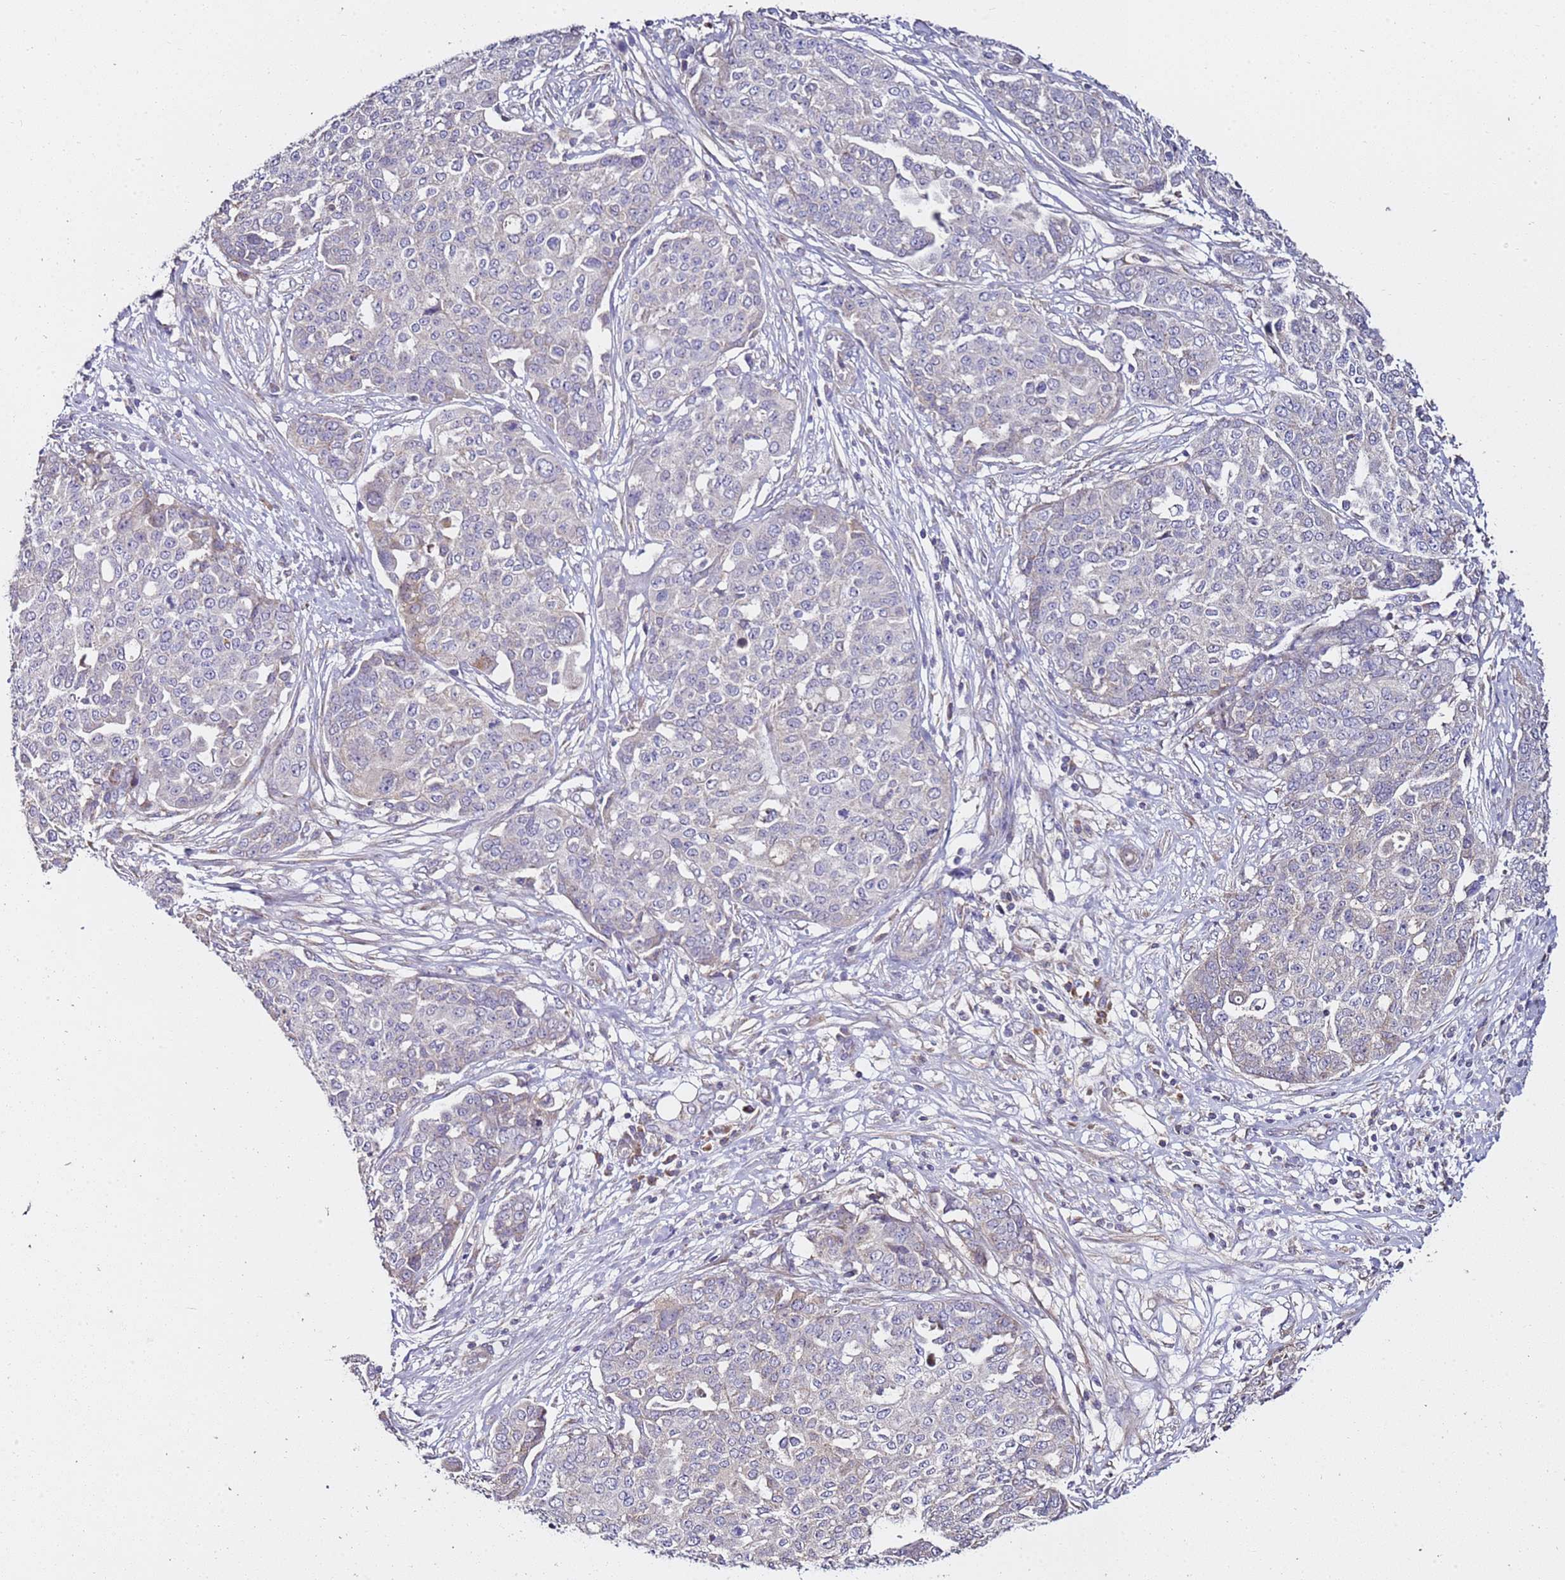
{"staining": {"intensity": "negative", "quantity": "none", "location": "none"}, "tissue": "ovarian cancer", "cell_type": "Tumor cells", "image_type": "cancer", "snomed": [{"axis": "morphology", "description": "Cystadenocarcinoma, serous, NOS"}, {"axis": "topography", "description": "Soft tissue"}, {"axis": "topography", "description": "Ovary"}], "caption": "Immunohistochemistry of serous cystadenocarcinoma (ovarian) exhibits no expression in tumor cells.", "gene": "OR2B11", "patient": {"sex": "female", "age": 57}}